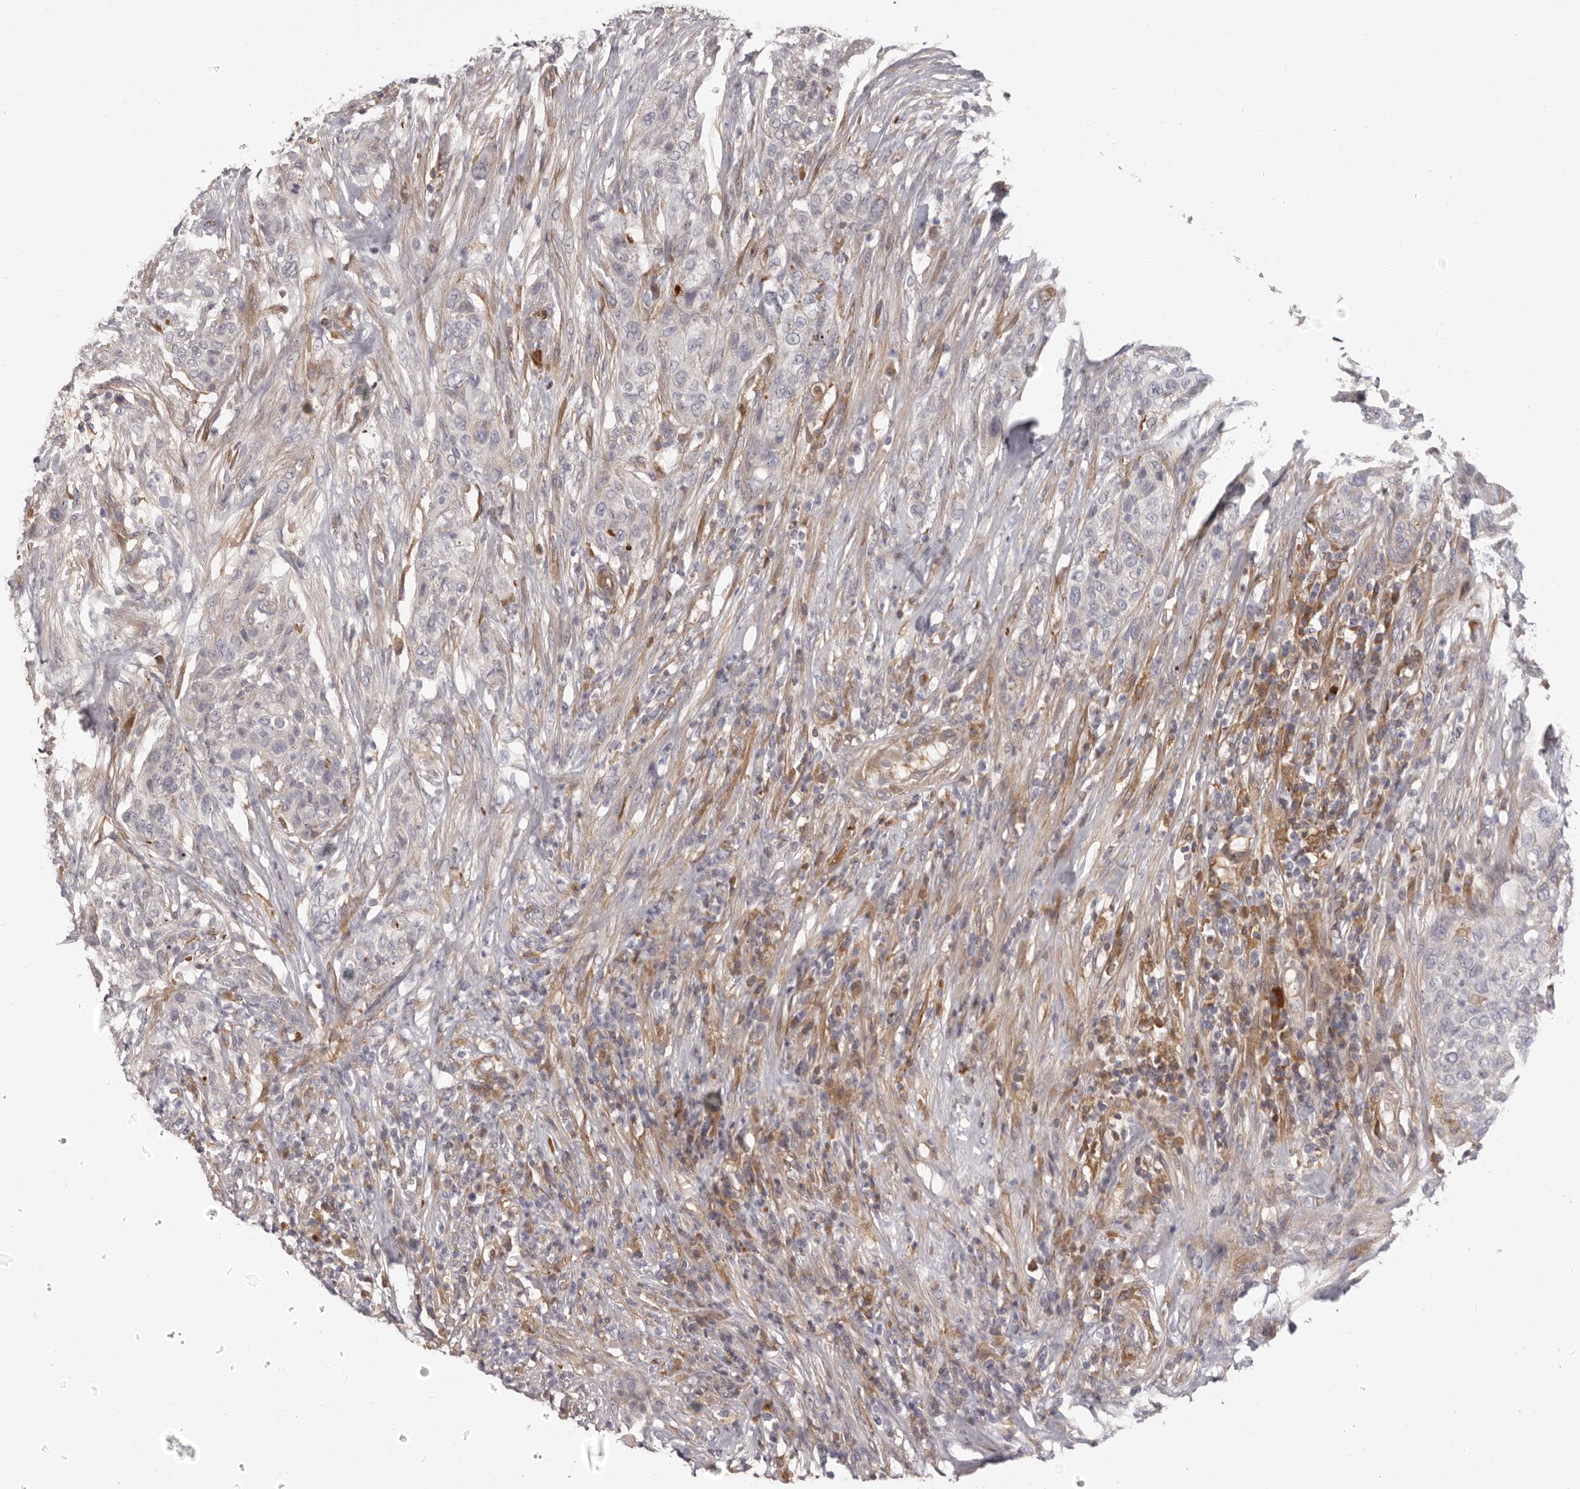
{"staining": {"intensity": "negative", "quantity": "none", "location": "none"}, "tissue": "urothelial cancer", "cell_type": "Tumor cells", "image_type": "cancer", "snomed": [{"axis": "morphology", "description": "Urothelial carcinoma, High grade"}, {"axis": "topography", "description": "Urinary bladder"}], "caption": "Immunohistochemistry (IHC) of human urothelial cancer demonstrates no positivity in tumor cells.", "gene": "OTUD3", "patient": {"sex": "male", "age": 35}}